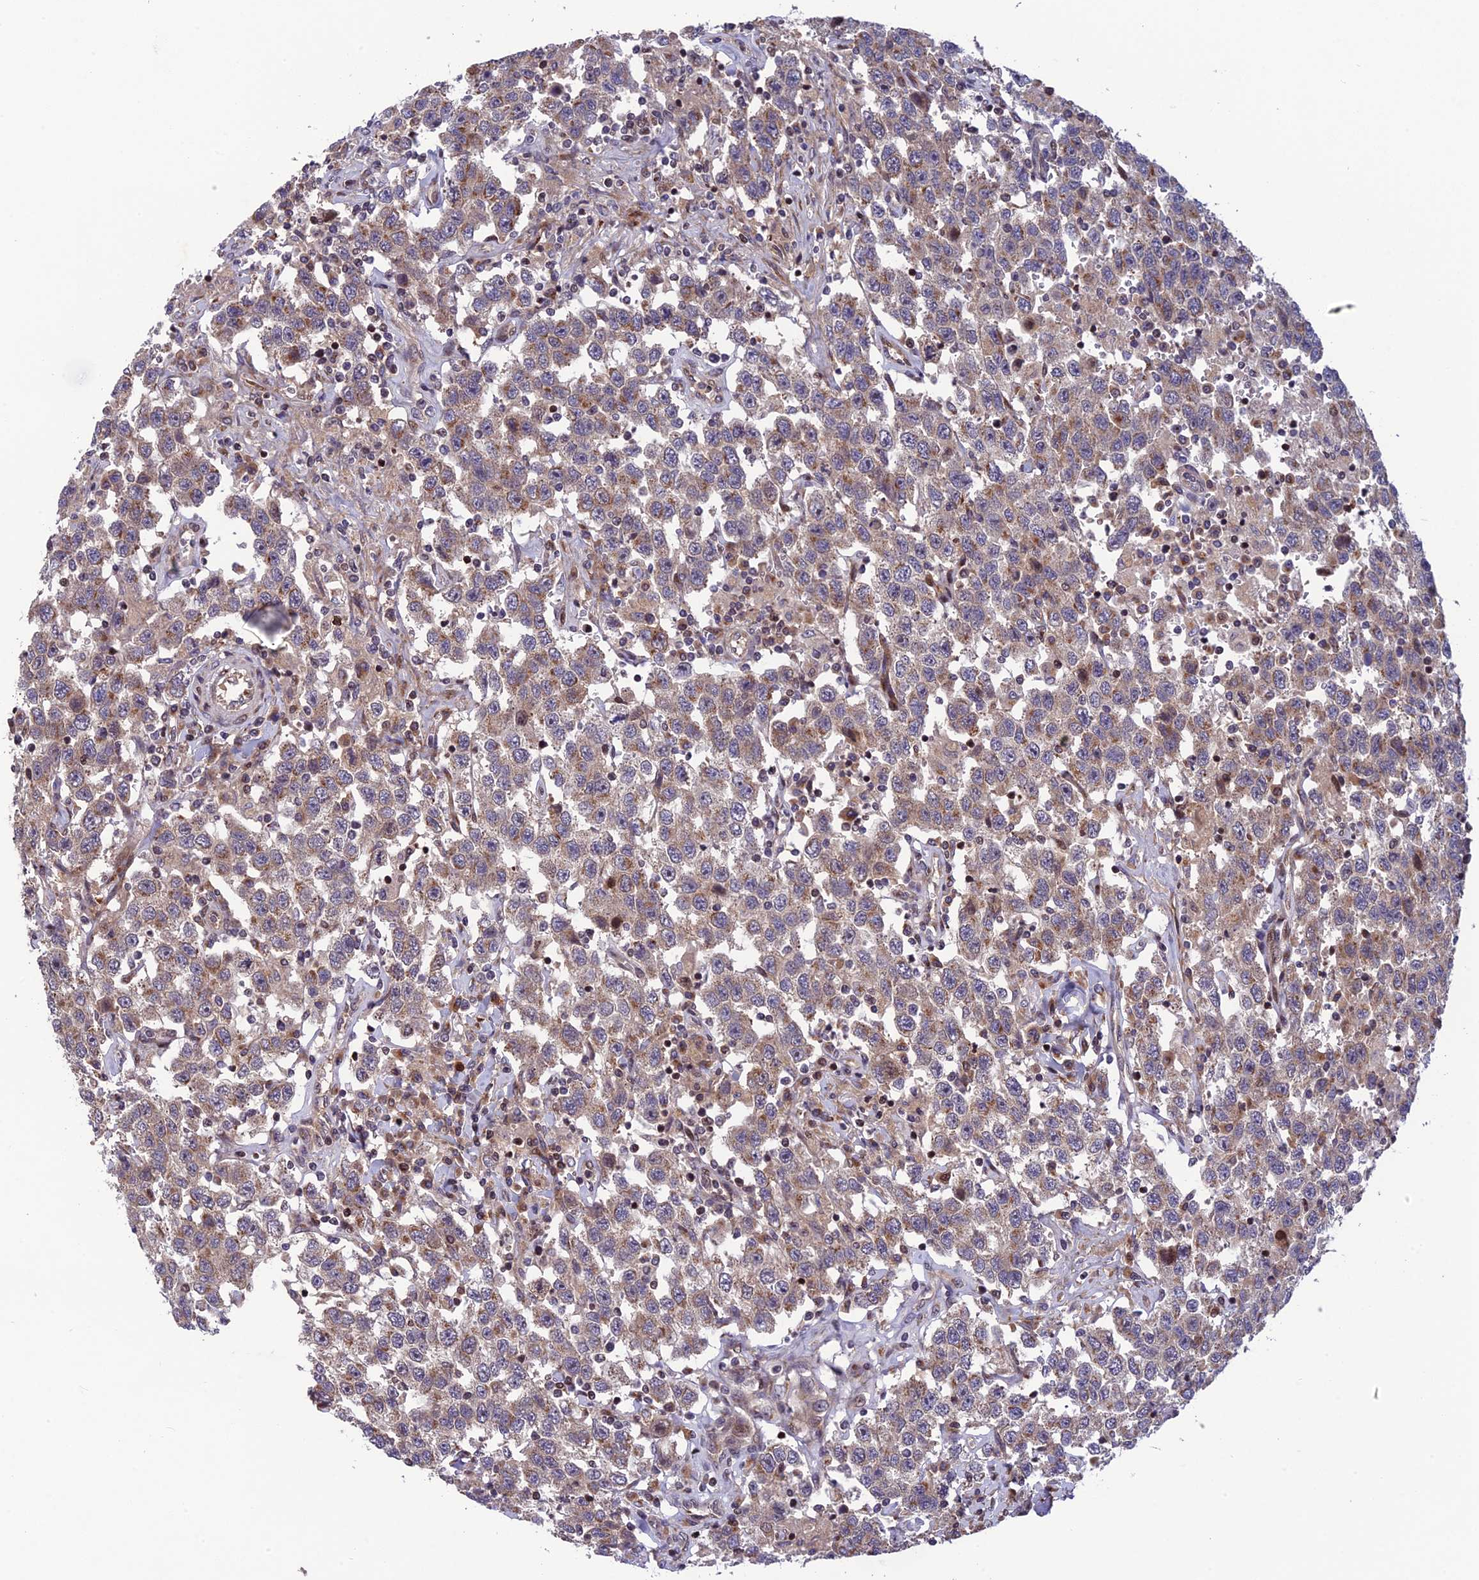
{"staining": {"intensity": "weak", "quantity": "25%-75%", "location": "cytoplasmic/membranous"}, "tissue": "testis cancer", "cell_type": "Tumor cells", "image_type": "cancer", "snomed": [{"axis": "morphology", "description": "Seminoma, NOS"}, {"axis": "topography", "description": "Testis"}], "caption": "Immunohistochemistry image of testis seminoma stained for a protein (brown), which shows low levels of weak cytoplasmic/membranous expression in about 25%-75% of tumor cells.", "gene": "SMIM7", "patient": {"sex": "male", "age": 41}}